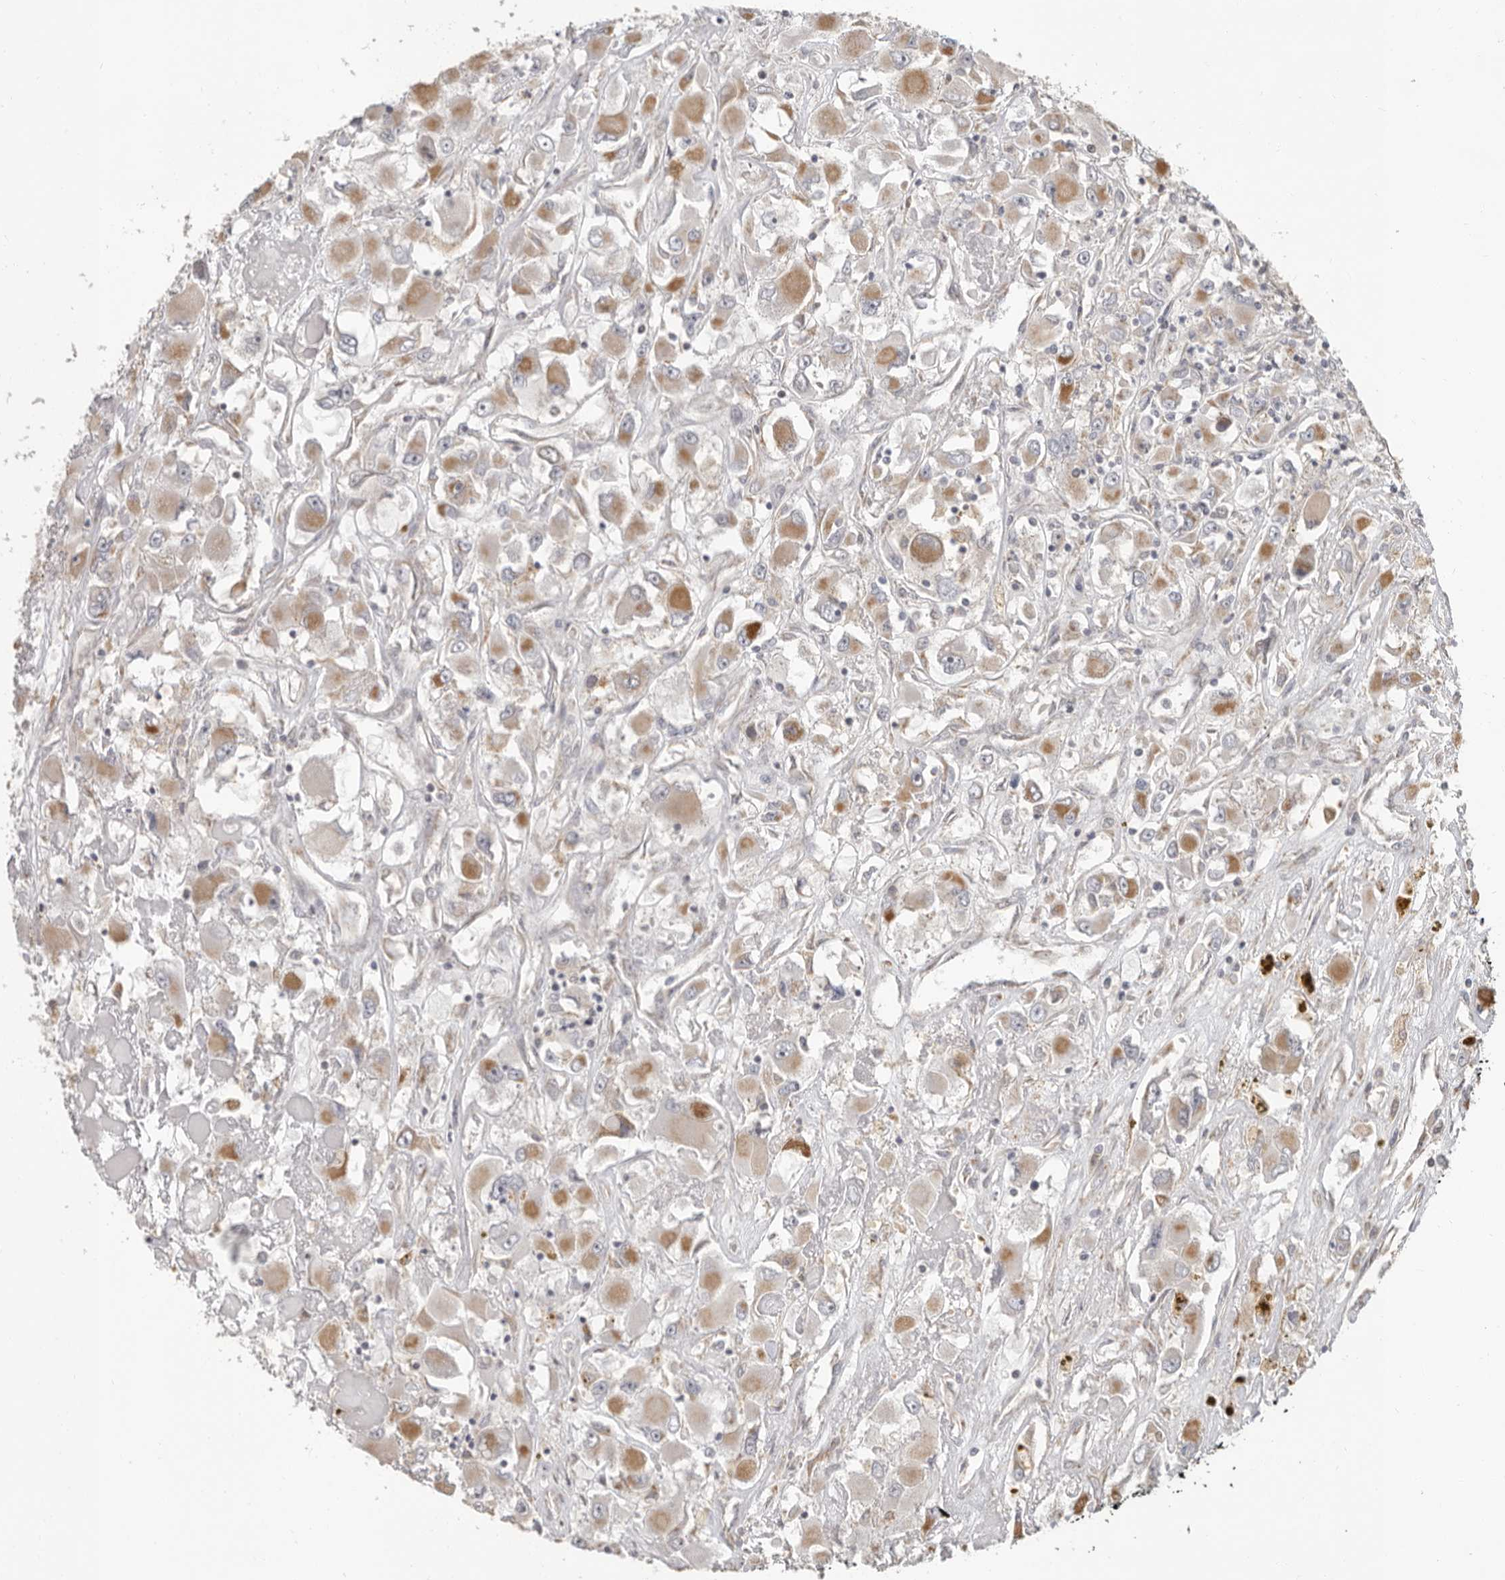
{"staining": {"intensity": "moderate", "quantity": ">75%", "location": "cytoplasmic/membranous"}, "tissue": "renal cancer", "cell_type": "Tumor cells", "image_type": "cancer", "snomed": [{"axis": "morphology", "description": "Adenocarcinoma, NOS"}, {"axis": "topography", "description": "Kidney"}], "caption": "Renal cancer (adenocarcinoma) tissue exhibits moderate cytoplasmic/membranous staining in about >75% of tumor cells", "gene": "UNK", "patient": {"sex": "female", "age": 52}}